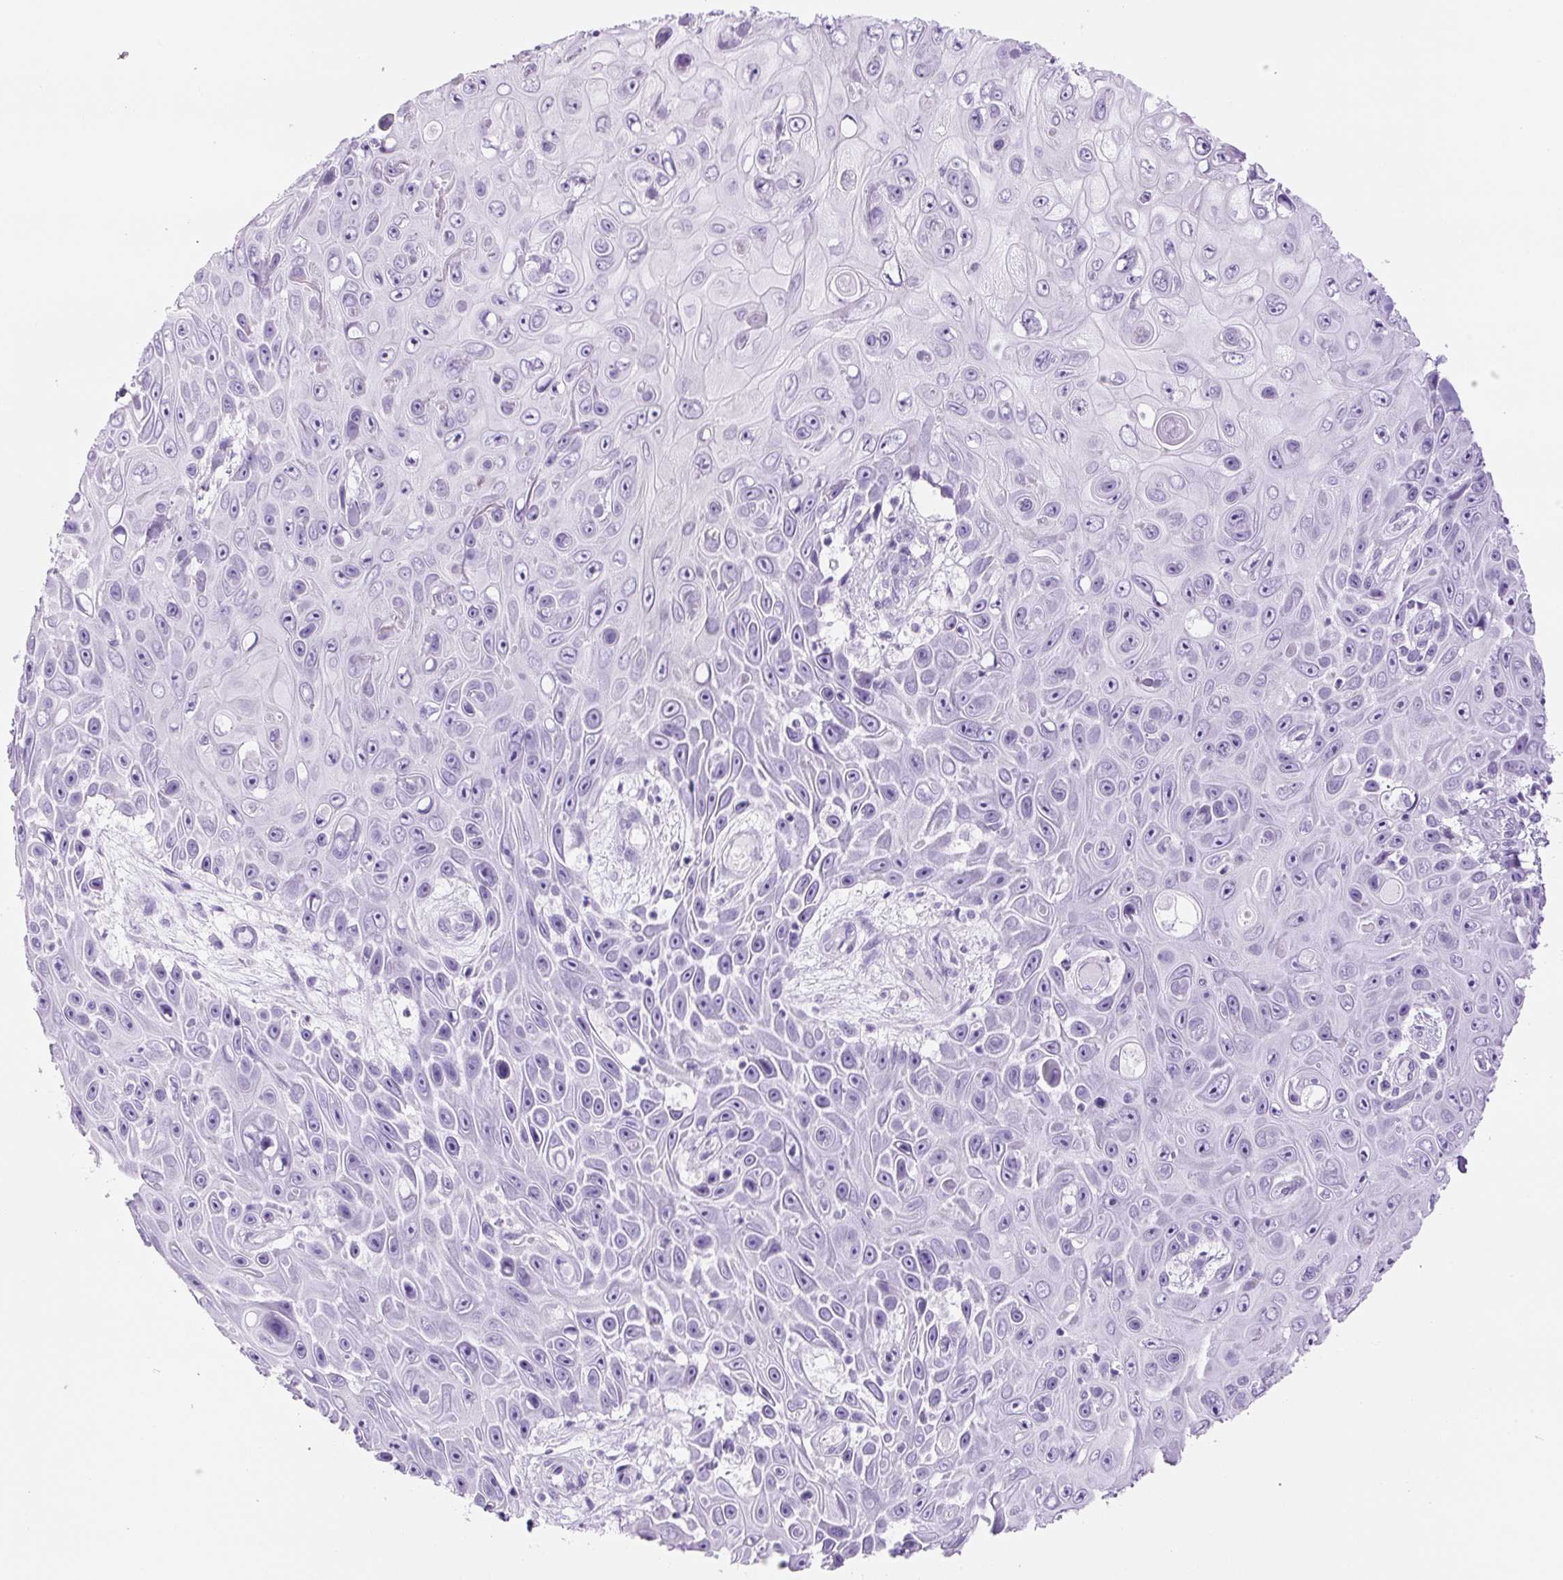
{"staining": {"intensity": "negative", "quantity": "none", "location": "none"}, "tissue": "skin cancer", "cell_type": "Tumor cells", "image_type": "cancer", "snomed": [{"axis": "morphology", "description": "Squamous cell carcinoma, NOS"}, {"axis": "topography", "description": "Skin"}], "caption": "IHC of squamous cell carcinoma (skin) reveals no positivity in tumor cells.", "gene": "RSPO4", "patient": {"sex": "male", "age": 82}}